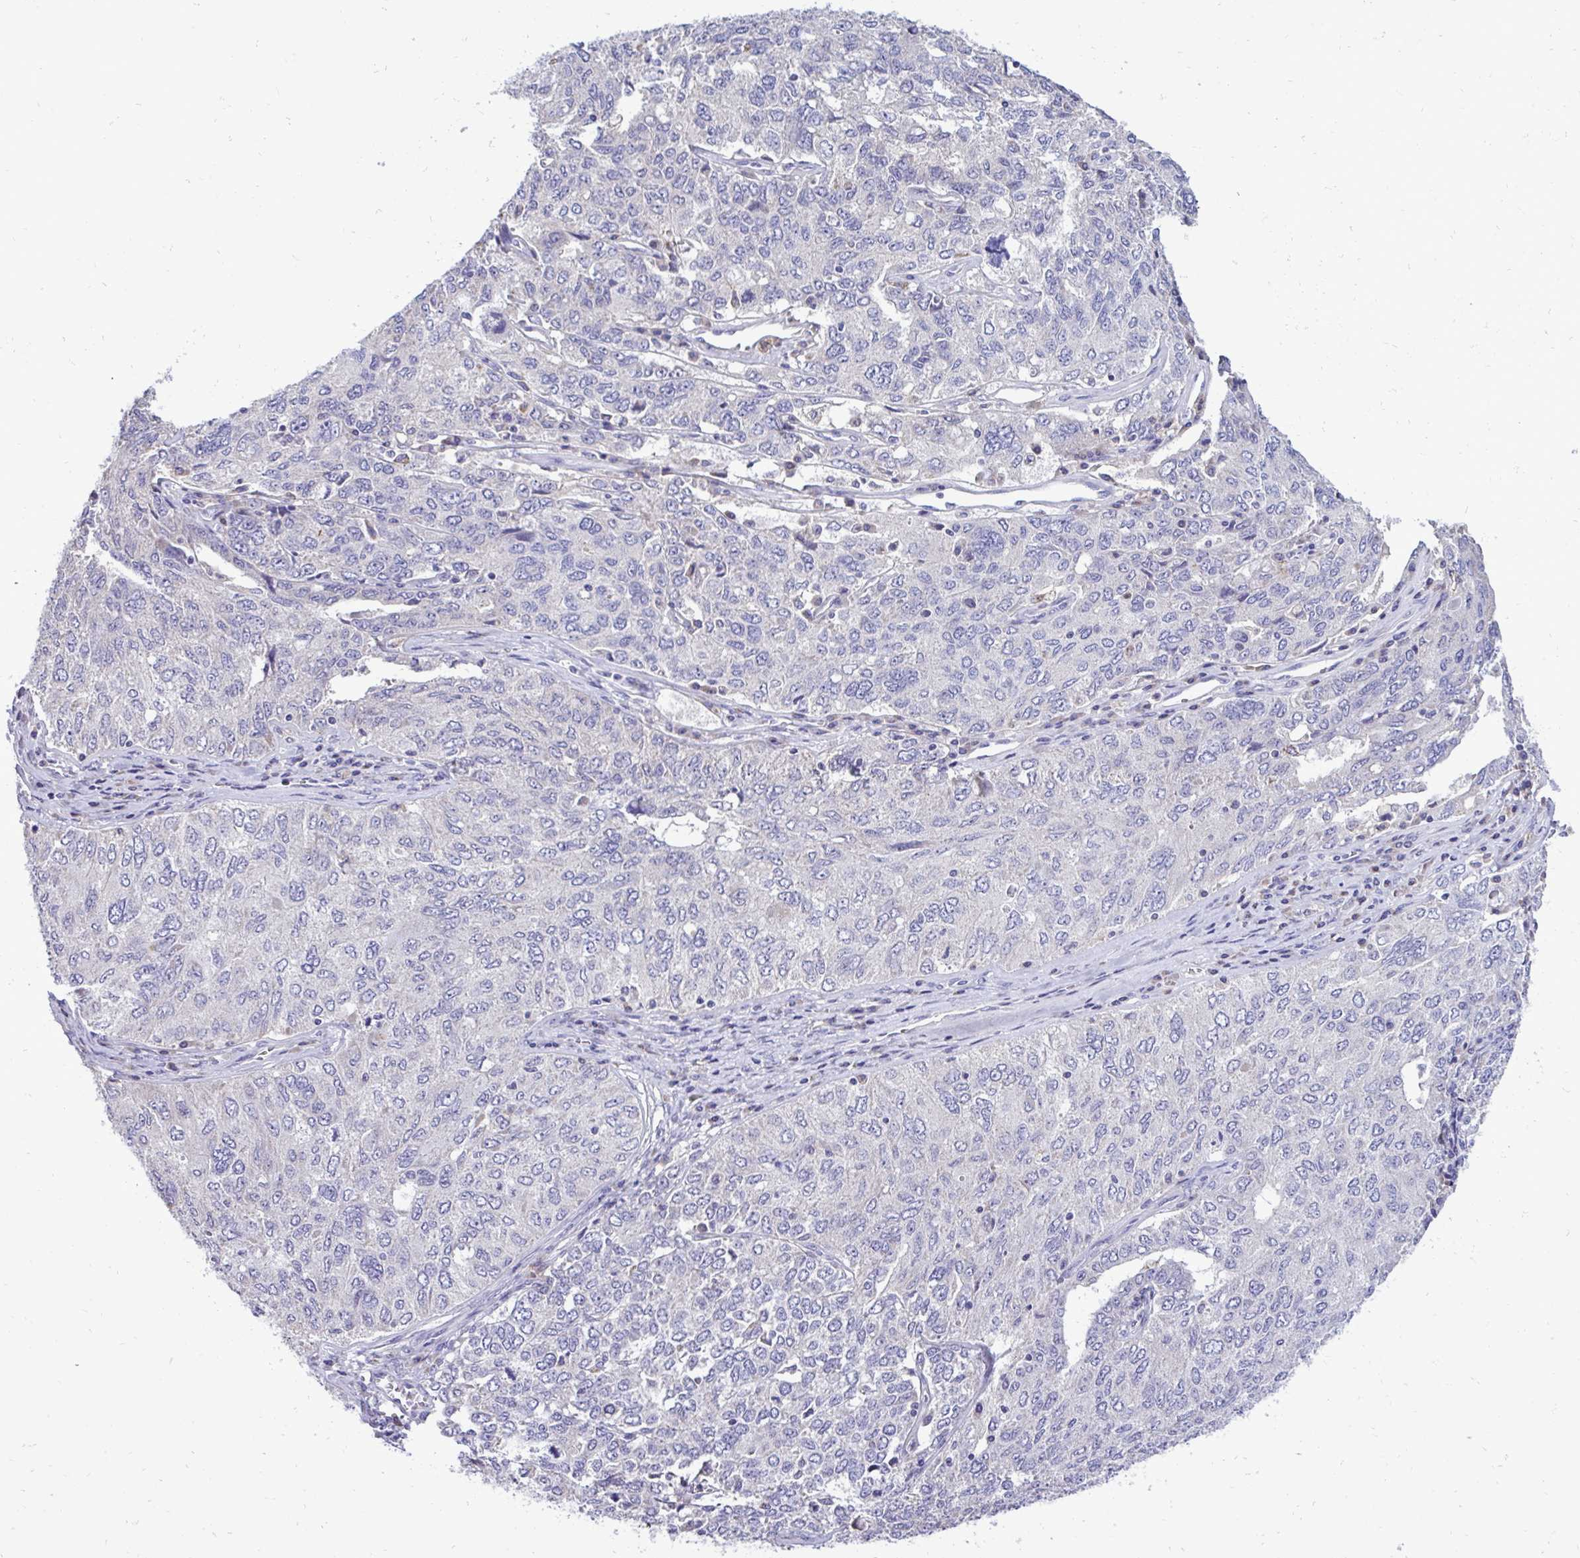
{"staining": {"intensity": "negative", "quantity": "none", "location": "none"}, "tissue": "ovarian cancer", "cell_type": "Tumor cells", "image_type": "cancer", "snomed": [{"axis": "morphology", "description": "Carcinoma, endometroid"}, {"axis": "topography", "description": "Ovary"}], "caption": "A photomicrograph of human ovarian endometroid carcinoma is negative for staining in tumor cells.", "gene": "ST8SIA2", "patient": {"sex": "female", "age": 62}}